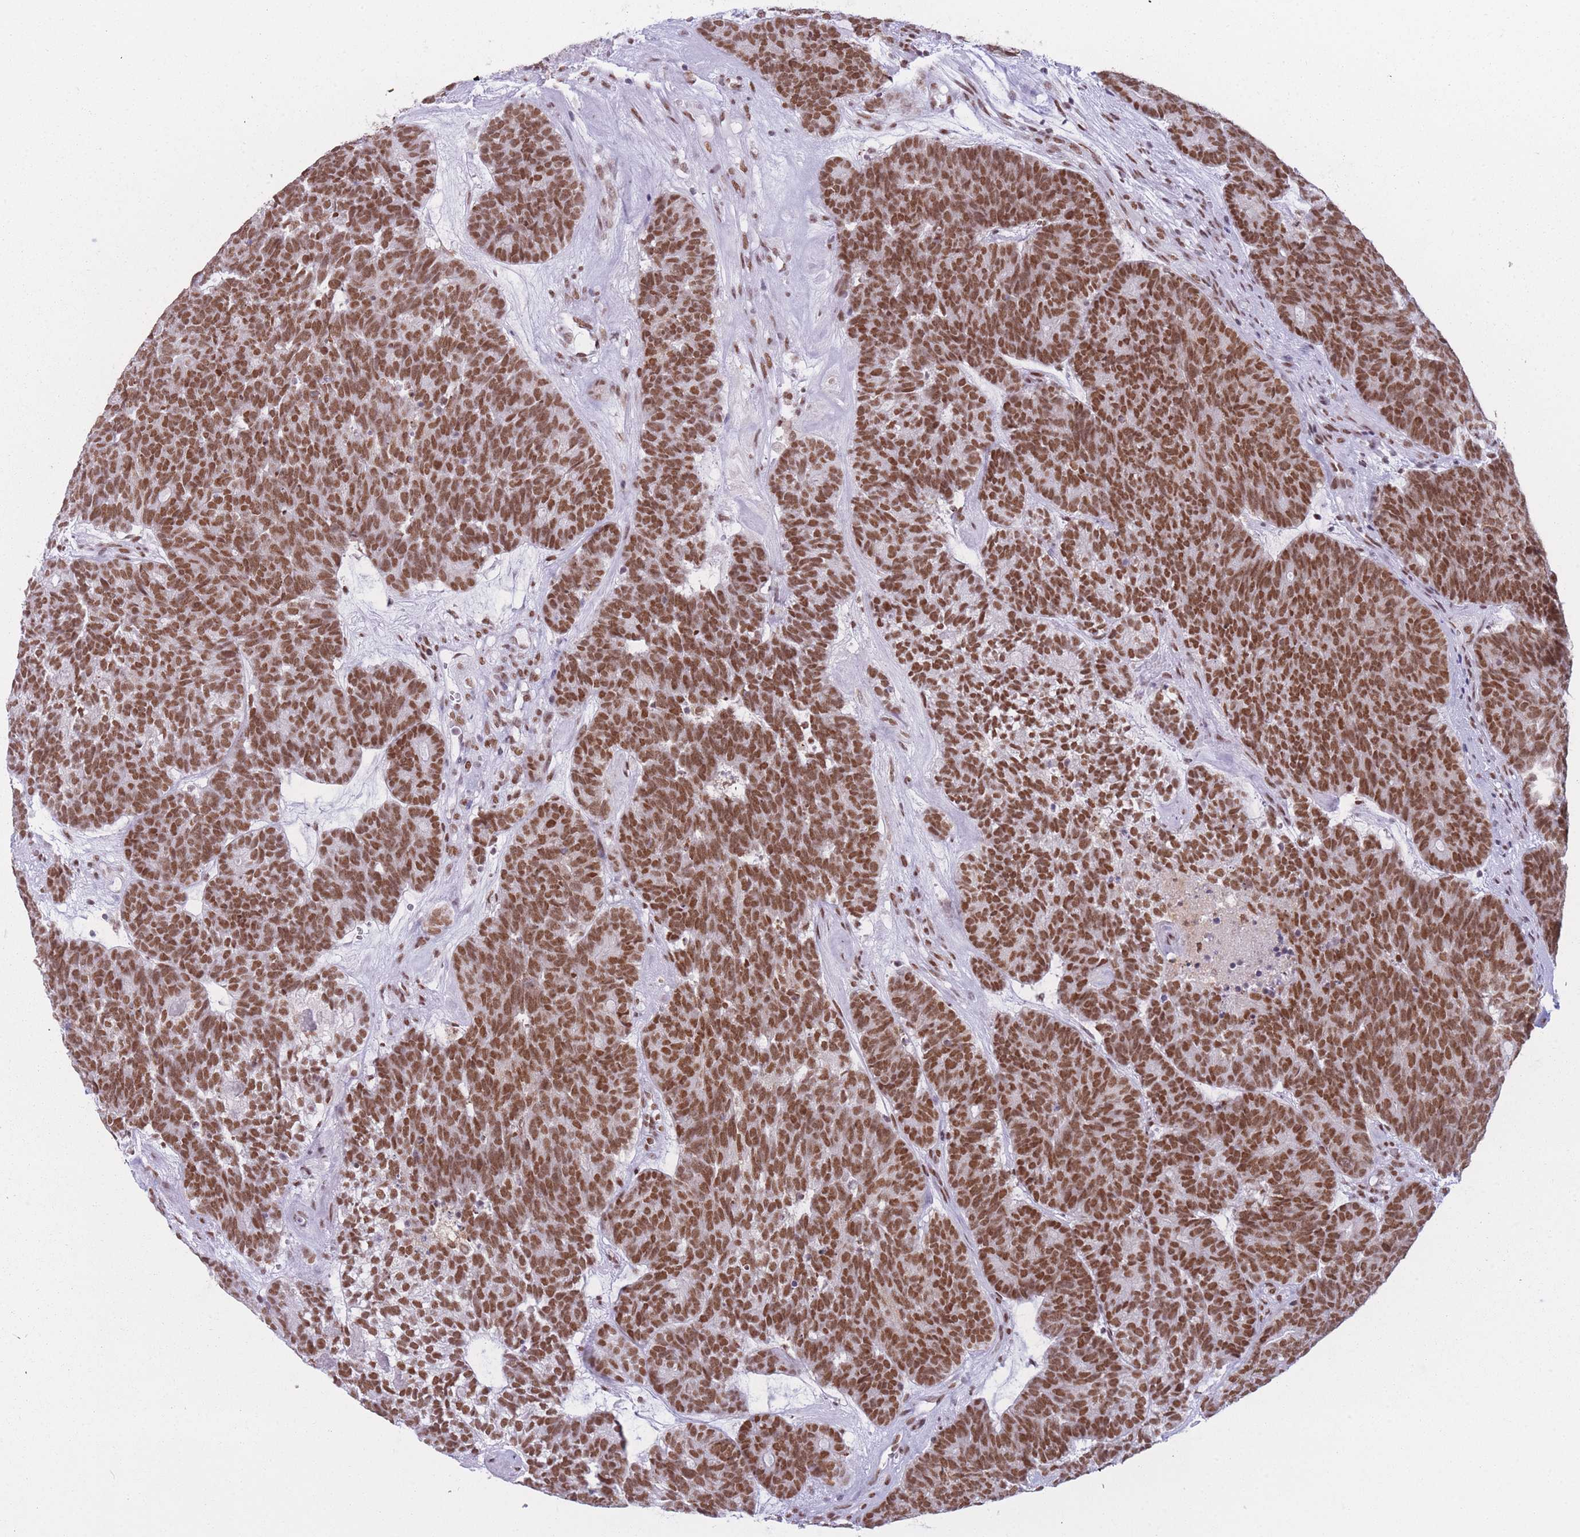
{"staining": {"intensity": "moderate", "quantity": ">75%", "location": "nuclear"}, "tissue": "head and neck cancer", "cell_type": "Tumor cells", "image_type": "cancer", "snomed": [{"axis": "morphology", "description": "Adenocarcinoma, NOS"}, {"axis": "topography", "description": "Head-Neck"}], "caption": "Immunohistochemistry (IHC) (DAB (3,3'-diaminobenzidine)) staining of human adenocarcinoma (head and neck) shows moderate nuclear protein positivity in about >75% of tumor cells.", "gene": "HNRNPUL1", "patient": {"sex": "female", "age": 81}}